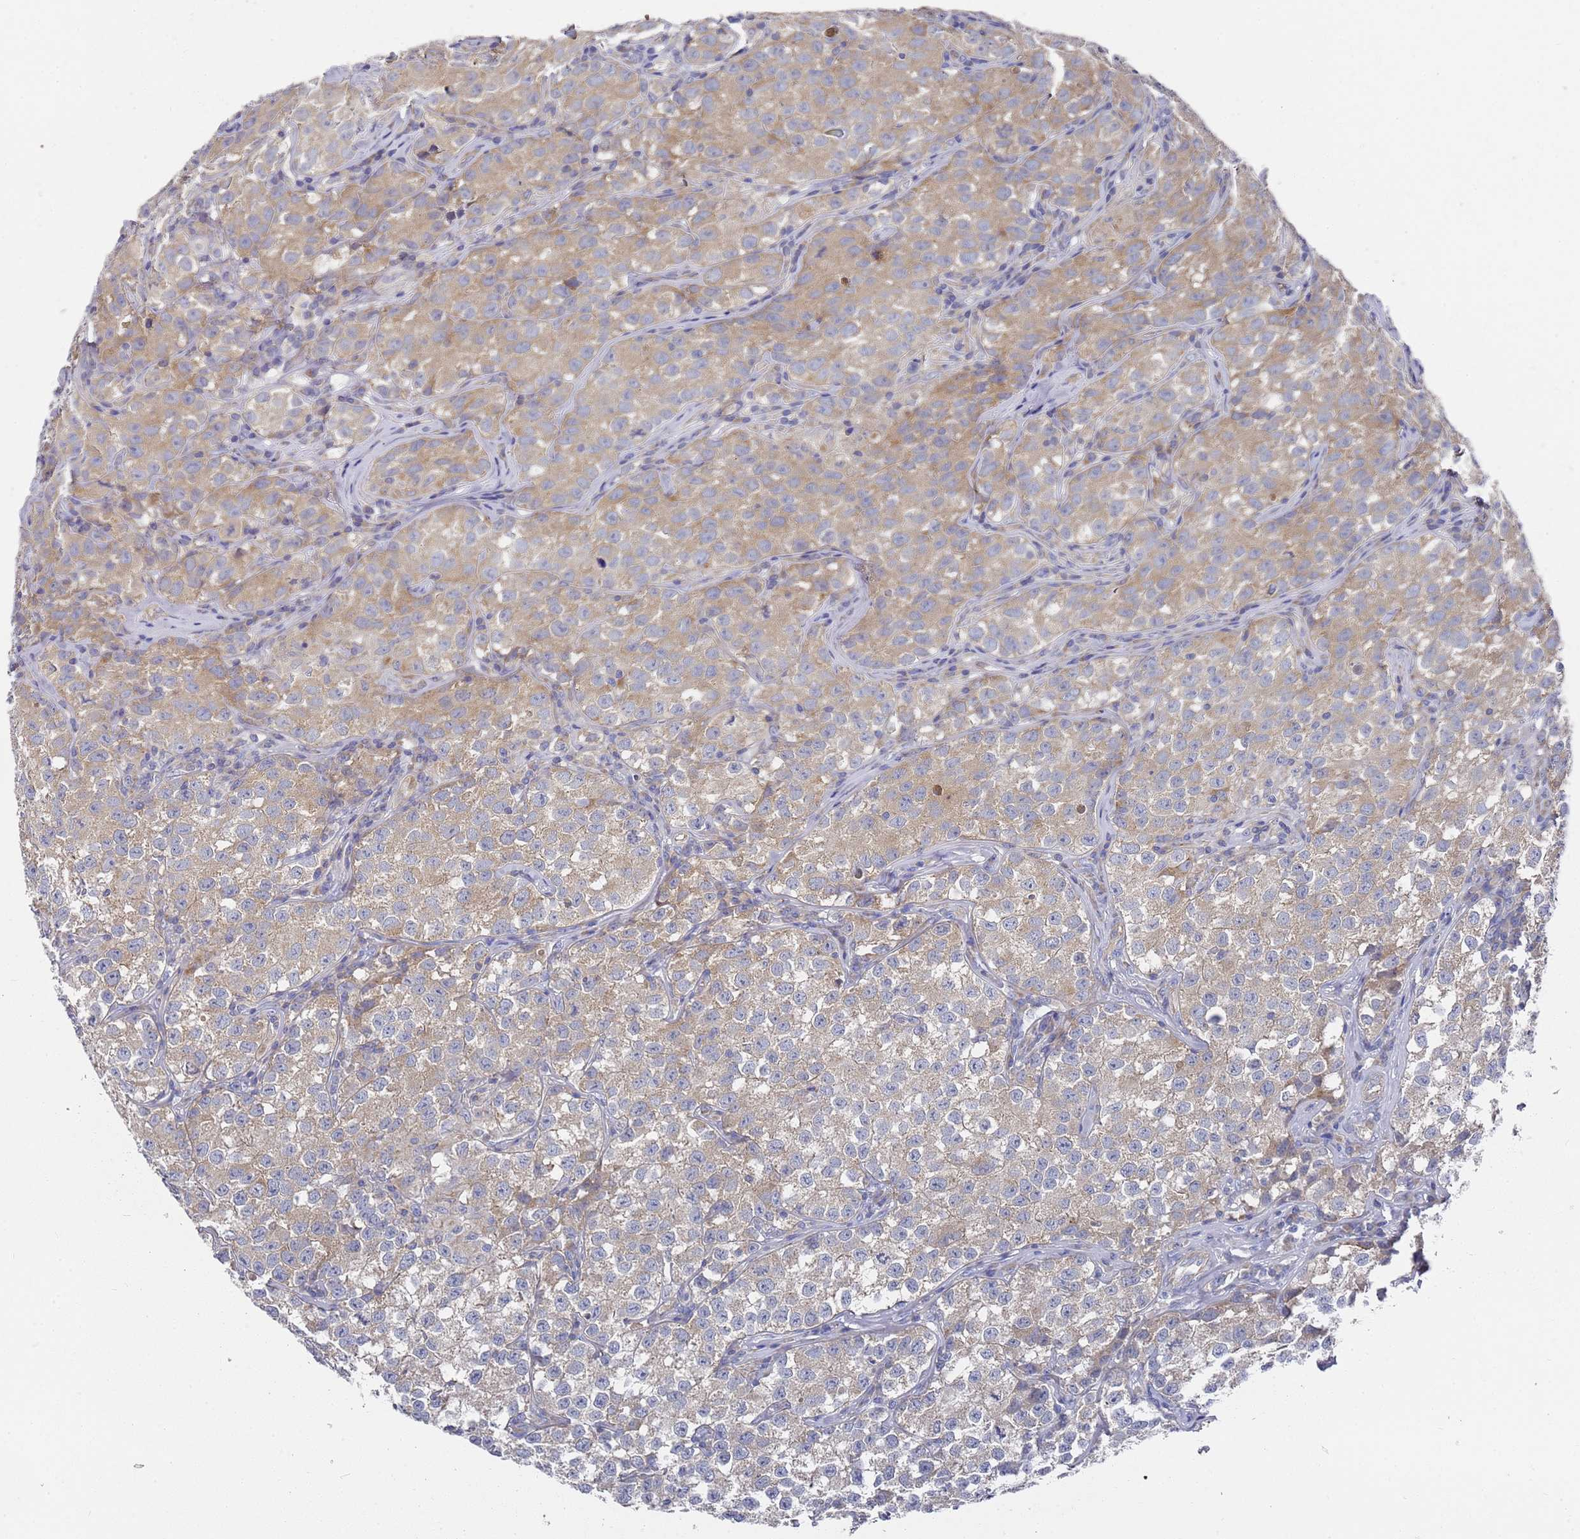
{"staining": {"intensity": "moderate", "quantity": ">75%", "location": "cytoplasmic/membranous"}, "tissue": "testis cancer", "cell_type": "Tumor cells", "image_type": "cancer", "snomed": [{"axis": "morphology", "description": "Seminoma, NOS"}, {"axis": "morphology", "description": "Carcinoma, Embryonal, NOS"}, {"axis": "topography", "description": "Testis"}], "caption": "Protein analysis of testis seminoma tissue exhibits moderate cytoplasmic/membranous staining in about >75% of tumor cells. The staining is performed using DAB (3,3'-diaminobenzidine) brown chromogen to label protein expression. The nuclei are counter-stained blue using hematoxylin.", "gene": "SCAPER", "patient": {"sex": "male", "age": 43}}